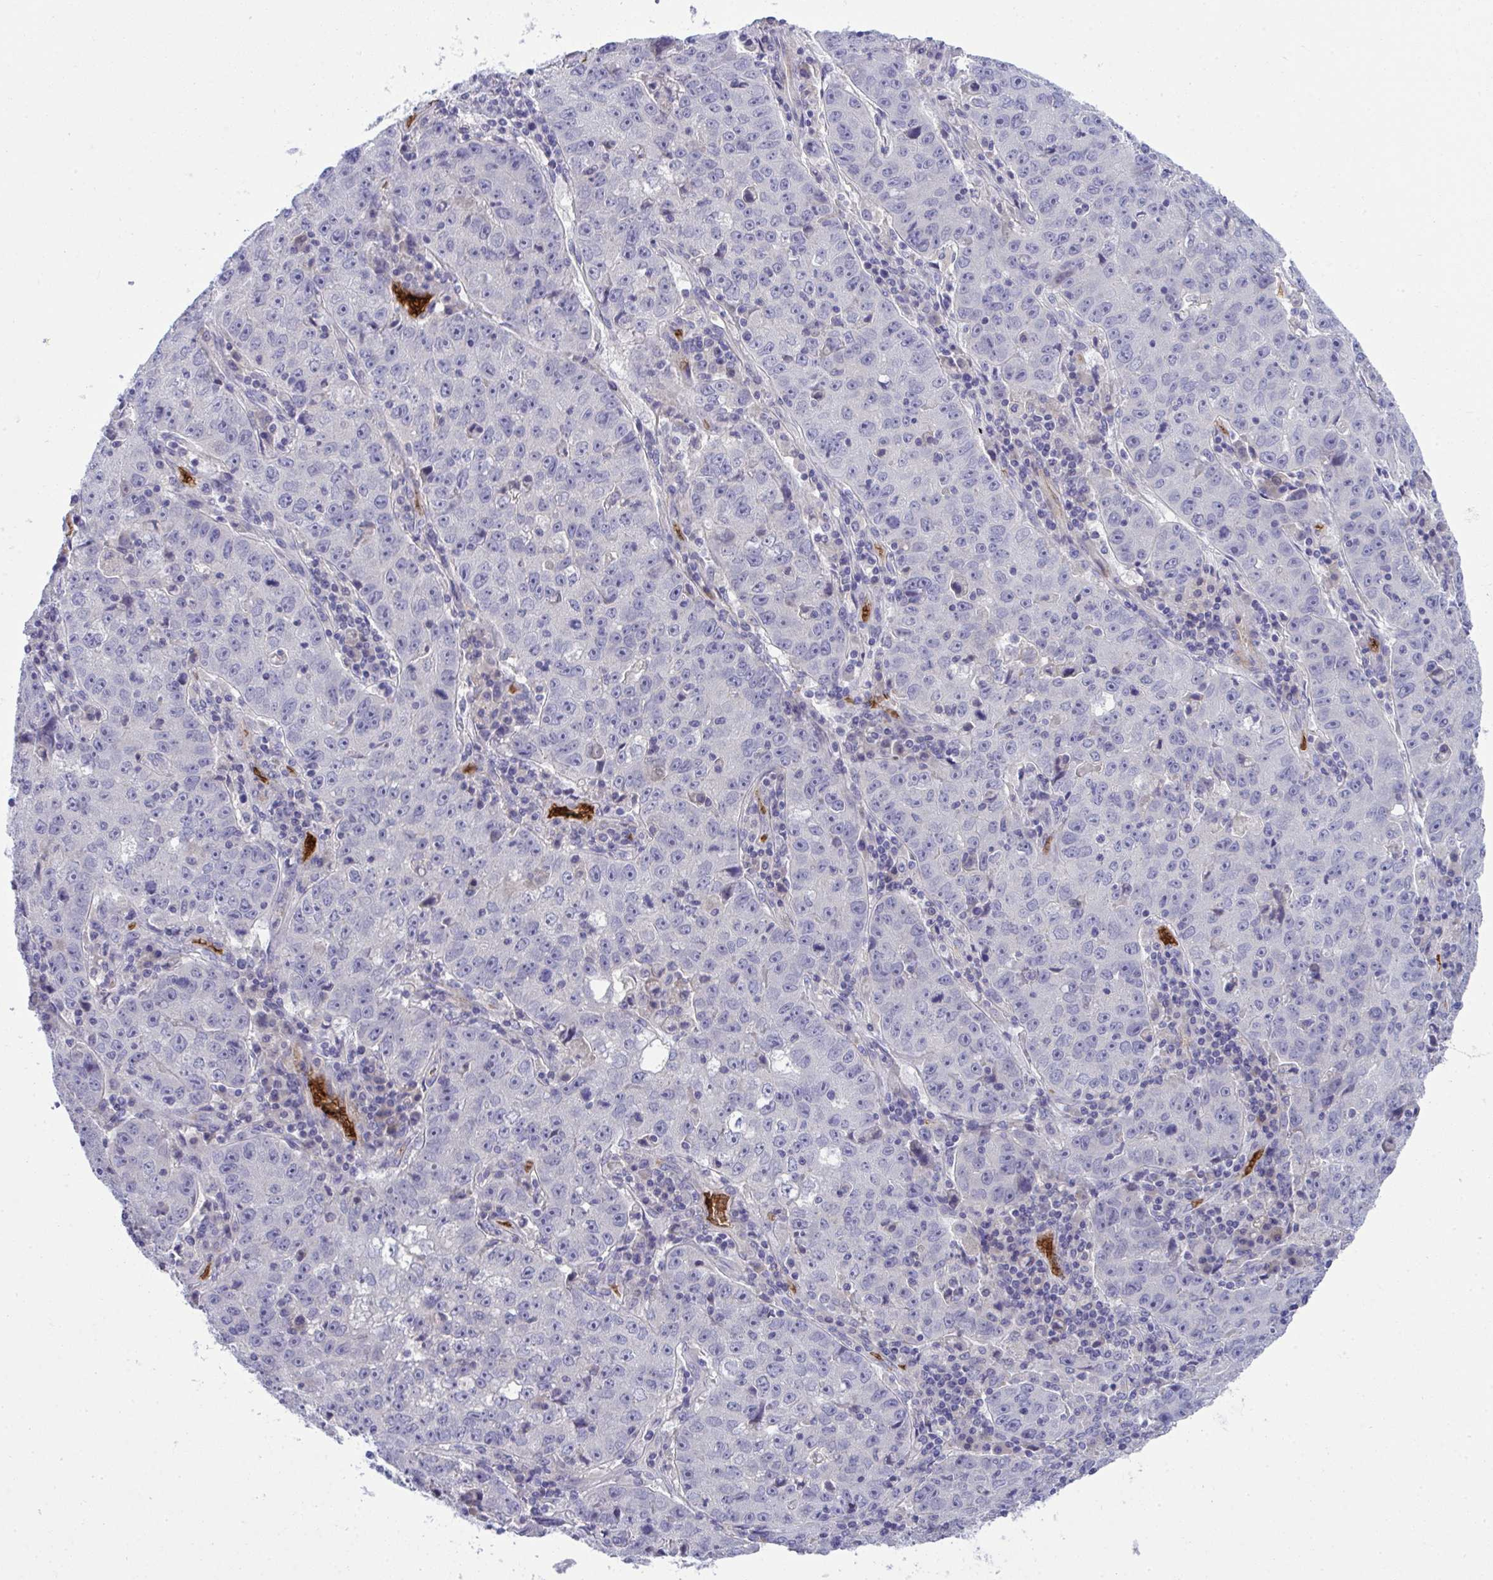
{"staining": {"intensity": "negative", "quantity": "none", "location": "none"}, "tissue": "lung cancer", "cell_type": "Tumor cells", "image_type": "cancer", "snomed": [{"axis": "morphology", "description": "Normal morphology"}, {"axis": "morphology", "description": "Adenocarcinoma, NOS"}, {"axis": "topography", "description": "Lymph node"}, {"axis": "topography", "description": "Lung"}], "caption": "Lung cancer stained for a protein using IHC shows no staining tumor cells.", "gene": "SPTB", "patient": {"sex": "female", "age": 57}}